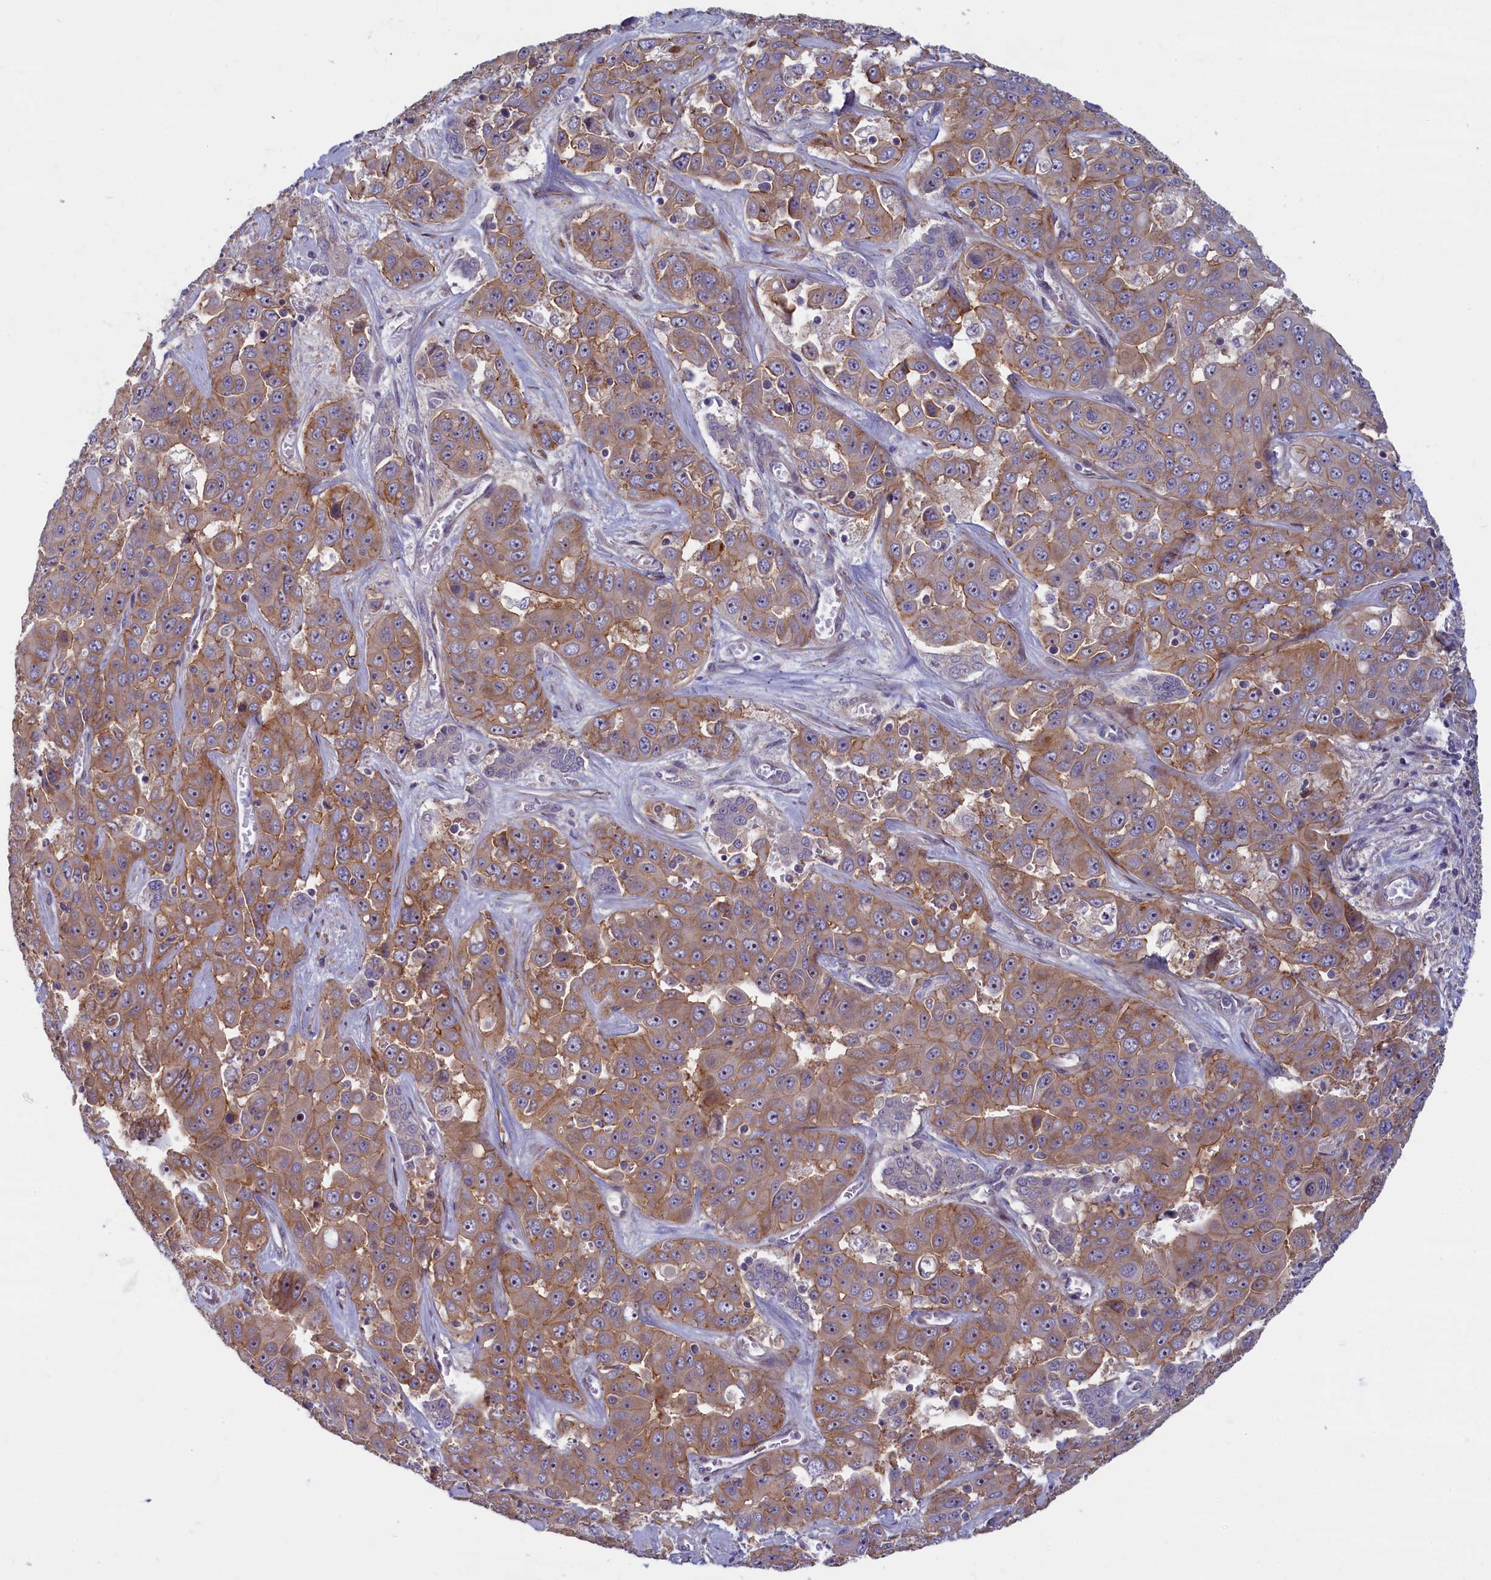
{"staining": {"intensity": "moderate", "quantity": ">75%", "location": "cytoplasmic/membranous"}, "tissue": "liver cancer", "cell_type": "Tumor cells", "image_type": "cancer", "snomed": [{"axis": "morphology", "description": "Cholangiocarcinoma"}, {"axis": "topography", "description": "Liver"}], "caption": "Brown immunohistochemical staining in liver cholangiocarcinoma displays moderate cytoplasmic/membranous positivity in about >75% of tumor cells. Using DAB (brown) and hematoxylin (blue) stains, captured at high magnification using brightfield microscopy.", "gene": "TRPM4", "patient": {"sex": "female", "age": 52}}